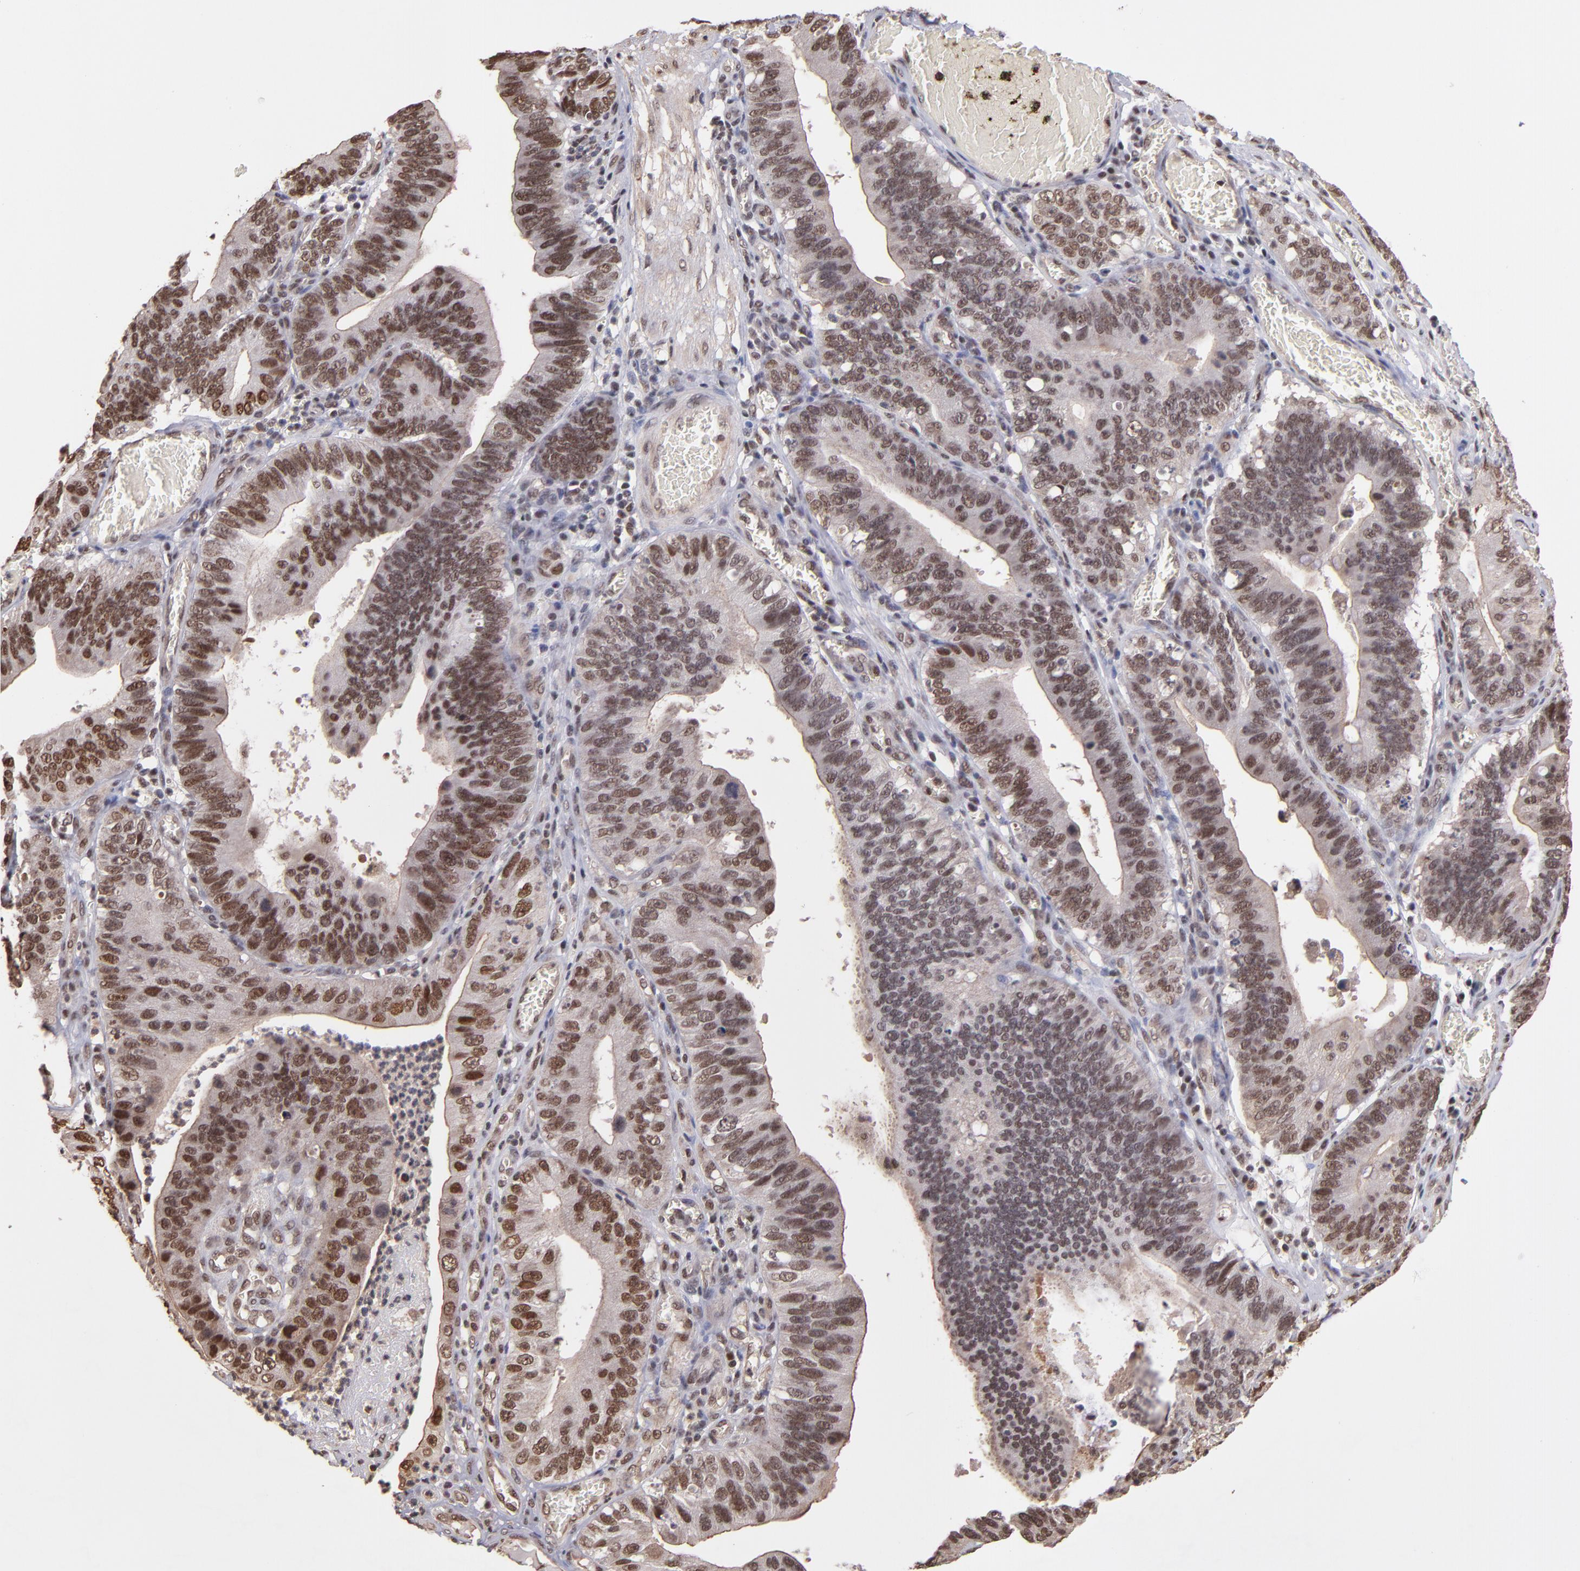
{"staining": {"intensity": "weak", "quantity": ">75%", "location": "nuclear"}, "tissue": "stomach cancer", "cell_type": "Tumor cells", "image_type": "cancer", "snomed": [{"axis": "morphology", "description": "Adenocarcinoma, NOS"}, {"axis": "topography", "description": "Stomach"}, {"axis": "topography", "description": "Gastric cardia"}], "caption": "Human adenocarcinoma (stomach) stained with a brown dye reveals weak nuclear positive positivity in approximately >75% of tumor cells.", "gene": "TERF2", "patient": {"sex": "male", "age": 59}}